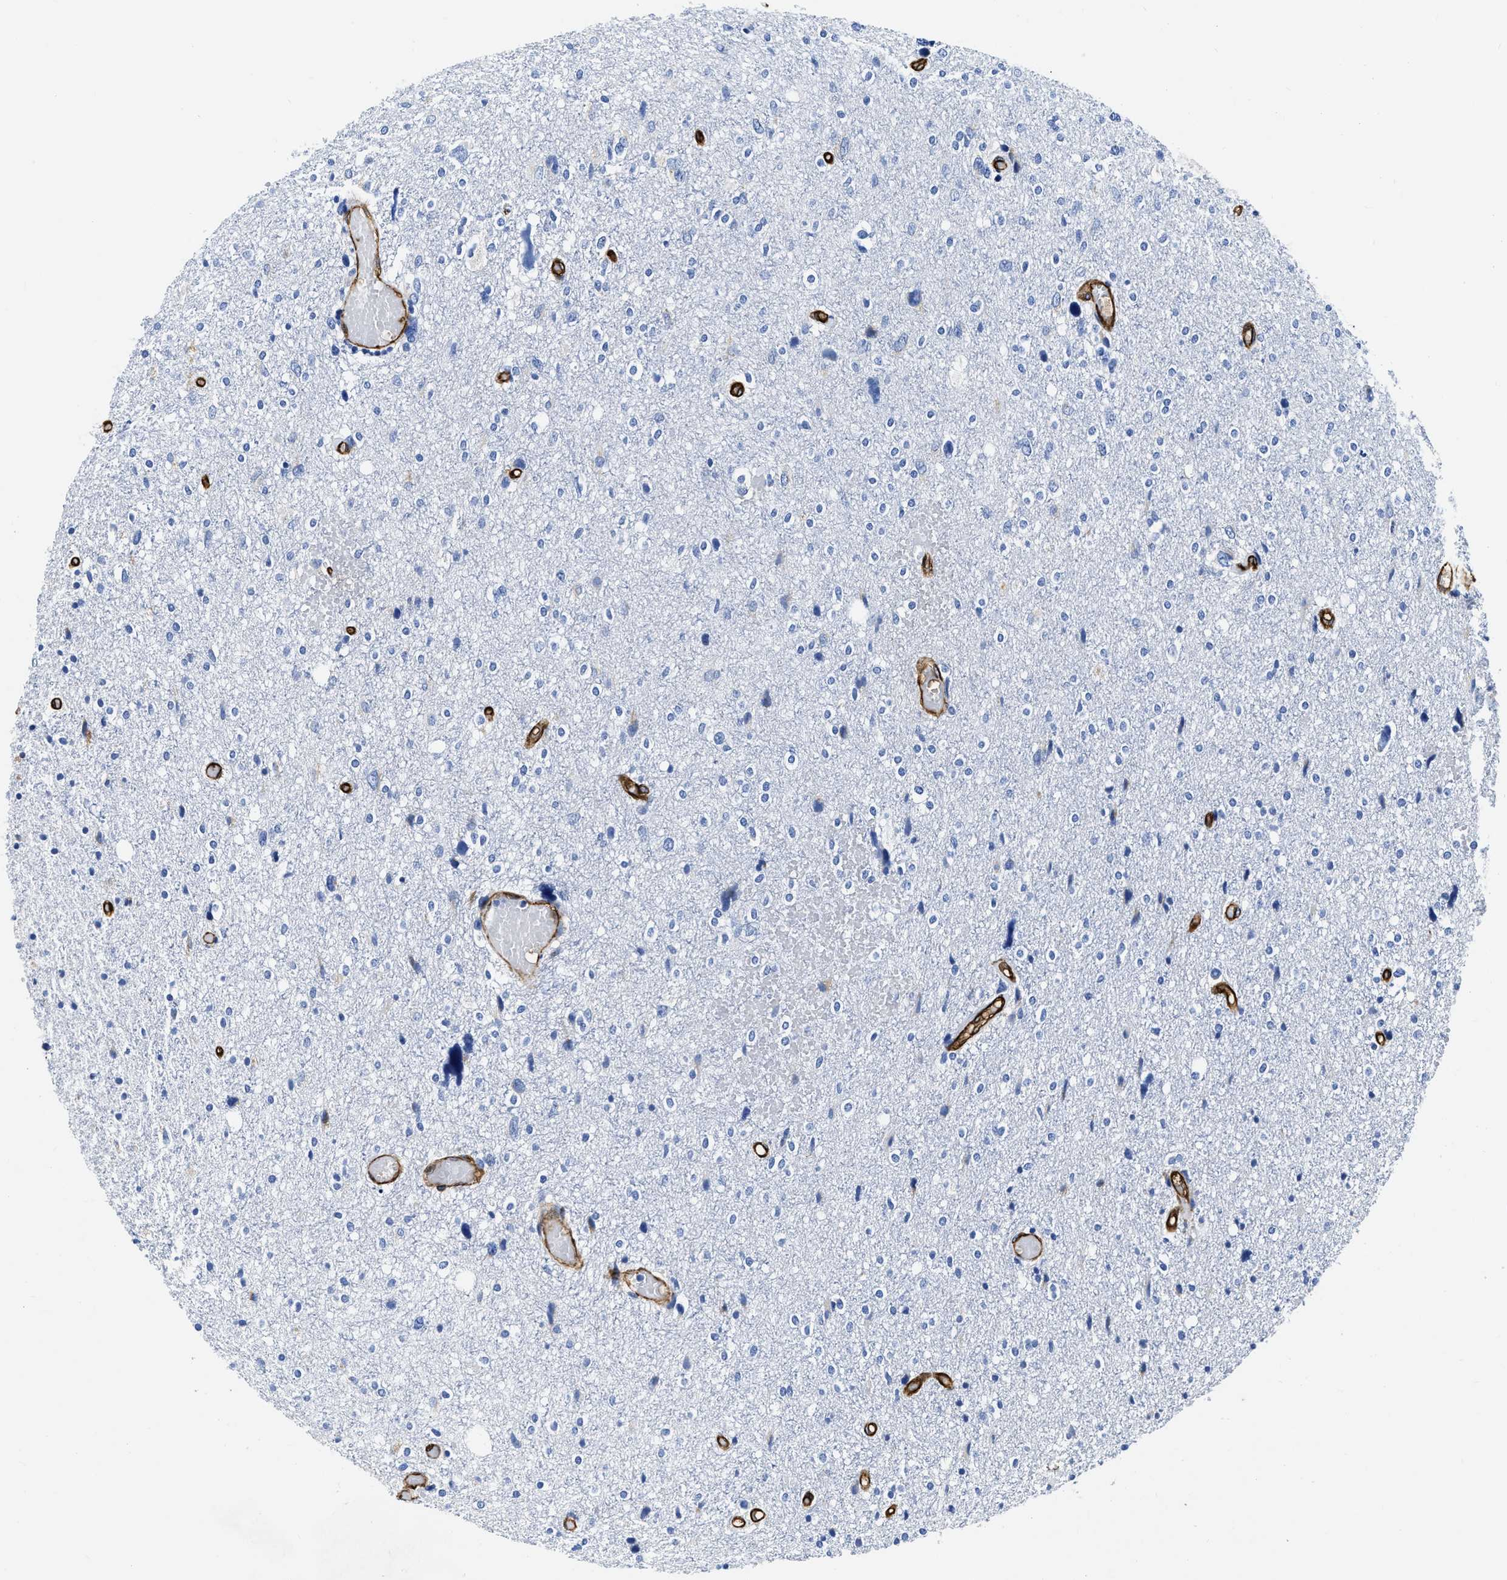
{"staining": {"intensity": "negative", "quantity": "none", "location": "none"}, "tissue": "glioma", "cell_type": "Tumor cells", "image_type": "cancer", "snomed": [{"axis": "morphology", "description": "Glioma, malignant, High grade"}, {"axis": "topography", "description": "Brain"}], "caption": "Tumor cells show no significant protein staining in glioma.", "gene": "TVP23B", "patient": {"sex": "female", "age": 59}}